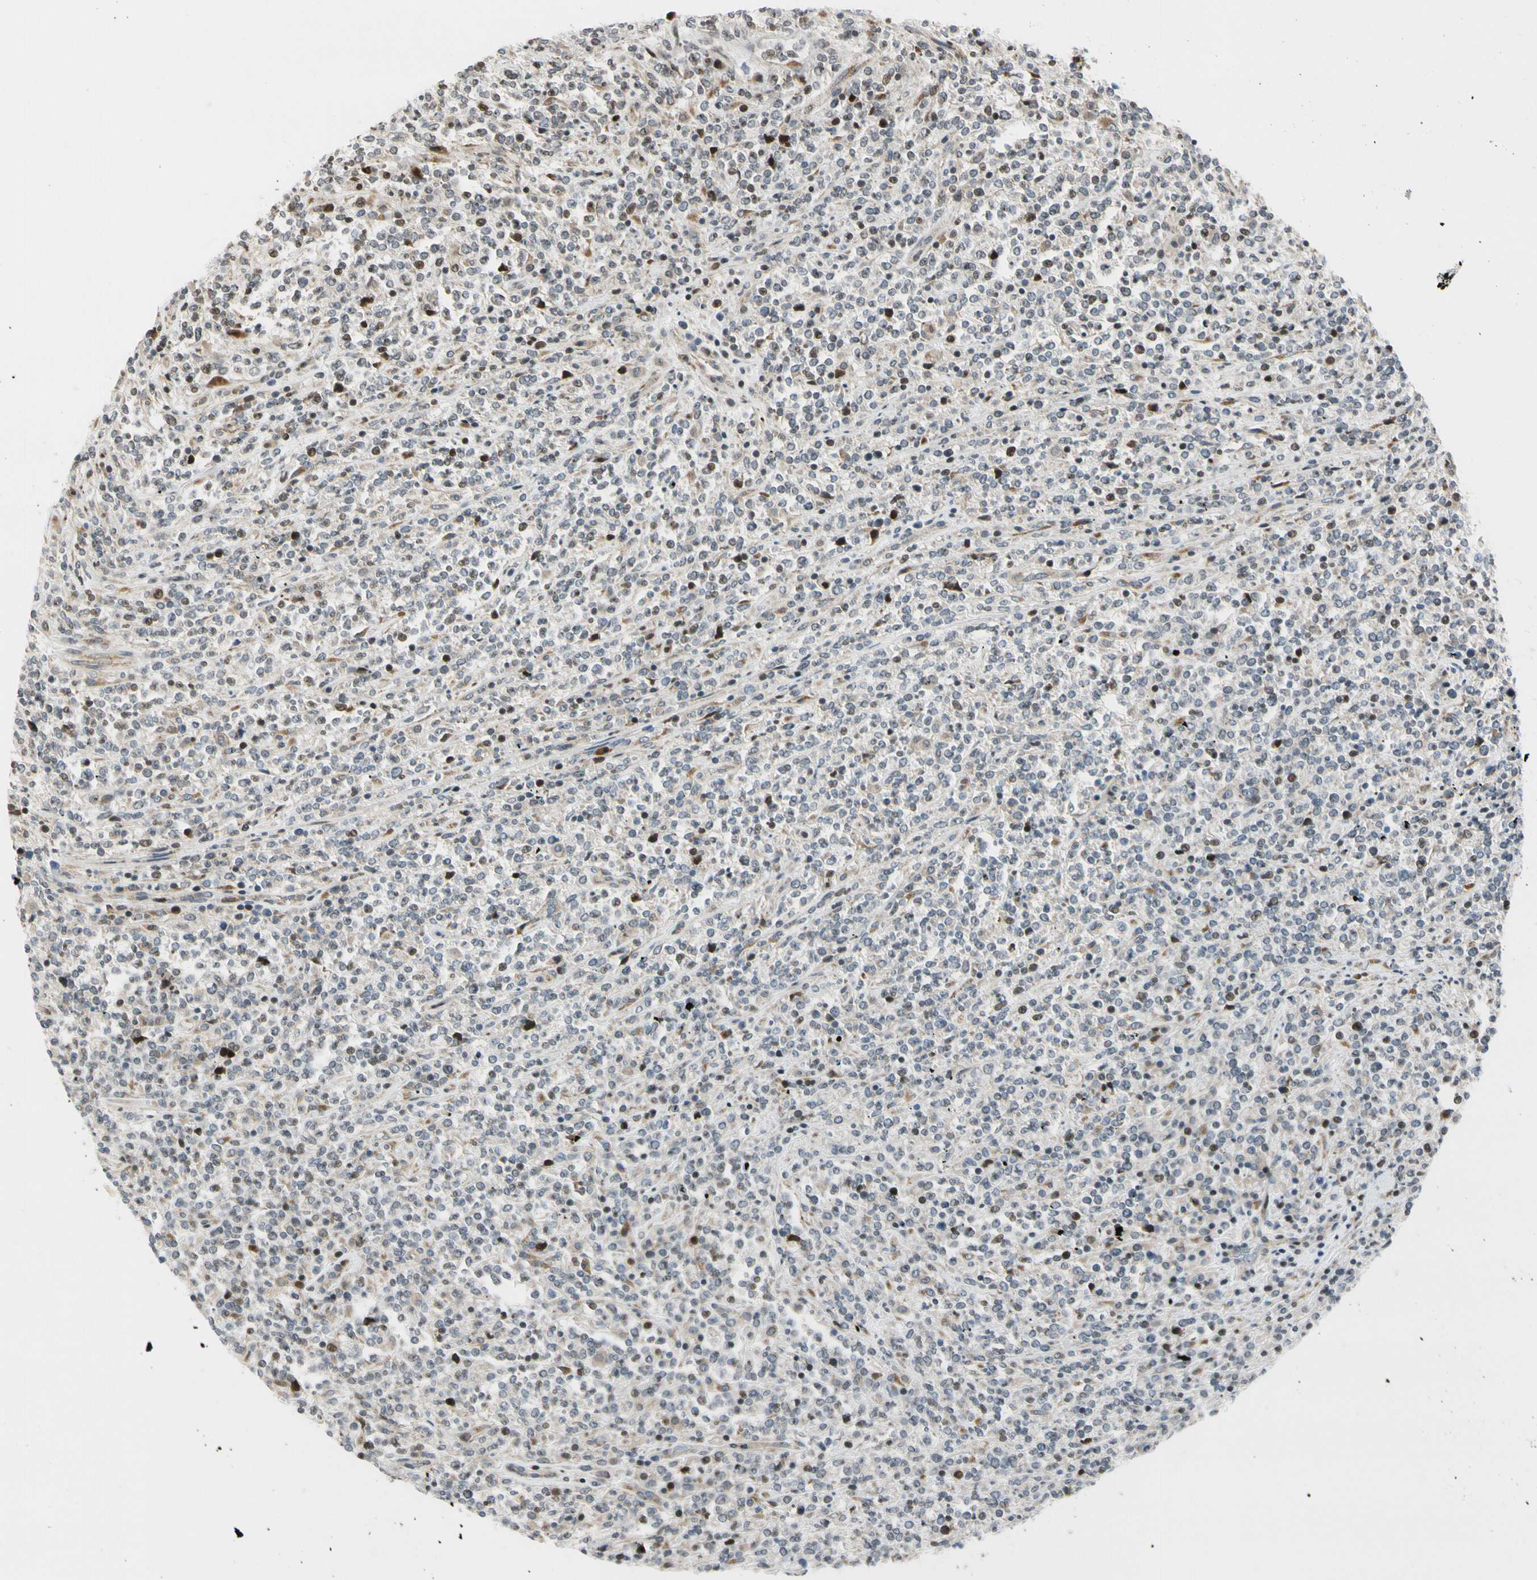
{"staining": {"intensity": "moderate", "quantity": "25%-75%", "location": "nuclear"}, "tissue": "lymphoma", "cell_type": "Tumor cells", "image_type": "cancer", "snomed": [{"axis": "morphology", "description": "Malignant lymphoma, non-Hodgkin's type, High grade"}, {"axis": "topography", "description": "Soft tissue"}], "caption": "This micrograph demonstrates immunohistochemistry (IHC) staining of malignant lymphoma, non-Hodgkin's type (high-grade), with medium moderate nuclear staining in about 25%-75% of tumor cells.", "gene": "NPDC1", "patient": {"sex": "male", "age": 18}}